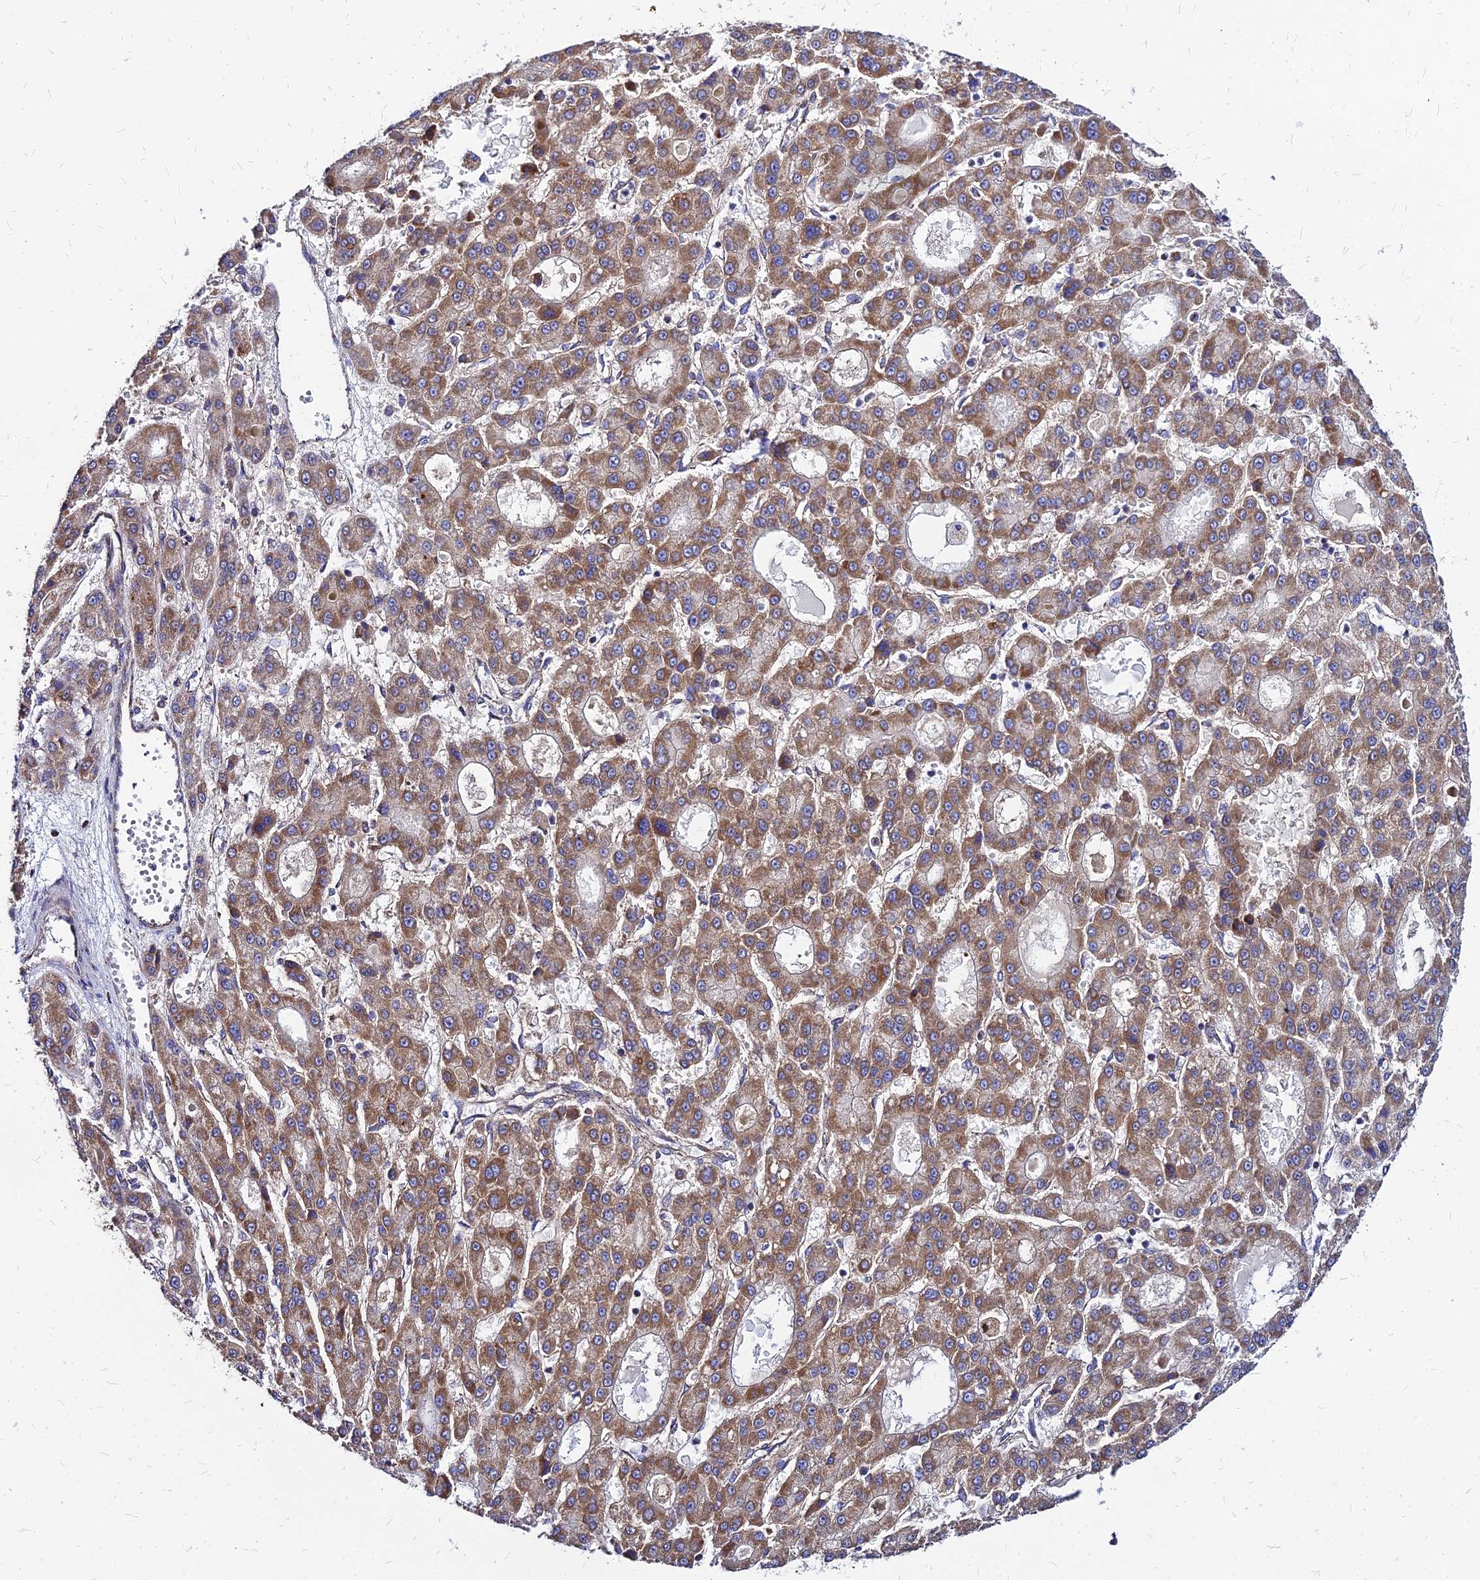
{"staining": {"intensity": "moderate", "quantity": ">75%", "location": "cytoplasmic/membranous"}, "tissue": "liver cancer", "cell_type": "Tumor cells", "image_type": "cancer", "snomed": [{"axis": "morphology", "description": "Carcinoma, Hepatocellular, NOS"}, {"axis": "topography", "description": "Liver"}], "caption": "Immunohistochemical staining of human liver cancer (hepatocellular carcinoma) displays medium levels of moderate cytoplasmic/membranous staining in about >75% of tumor cells.", "gene": "DLD", "patient": {"sex": "male", "age": 70}}